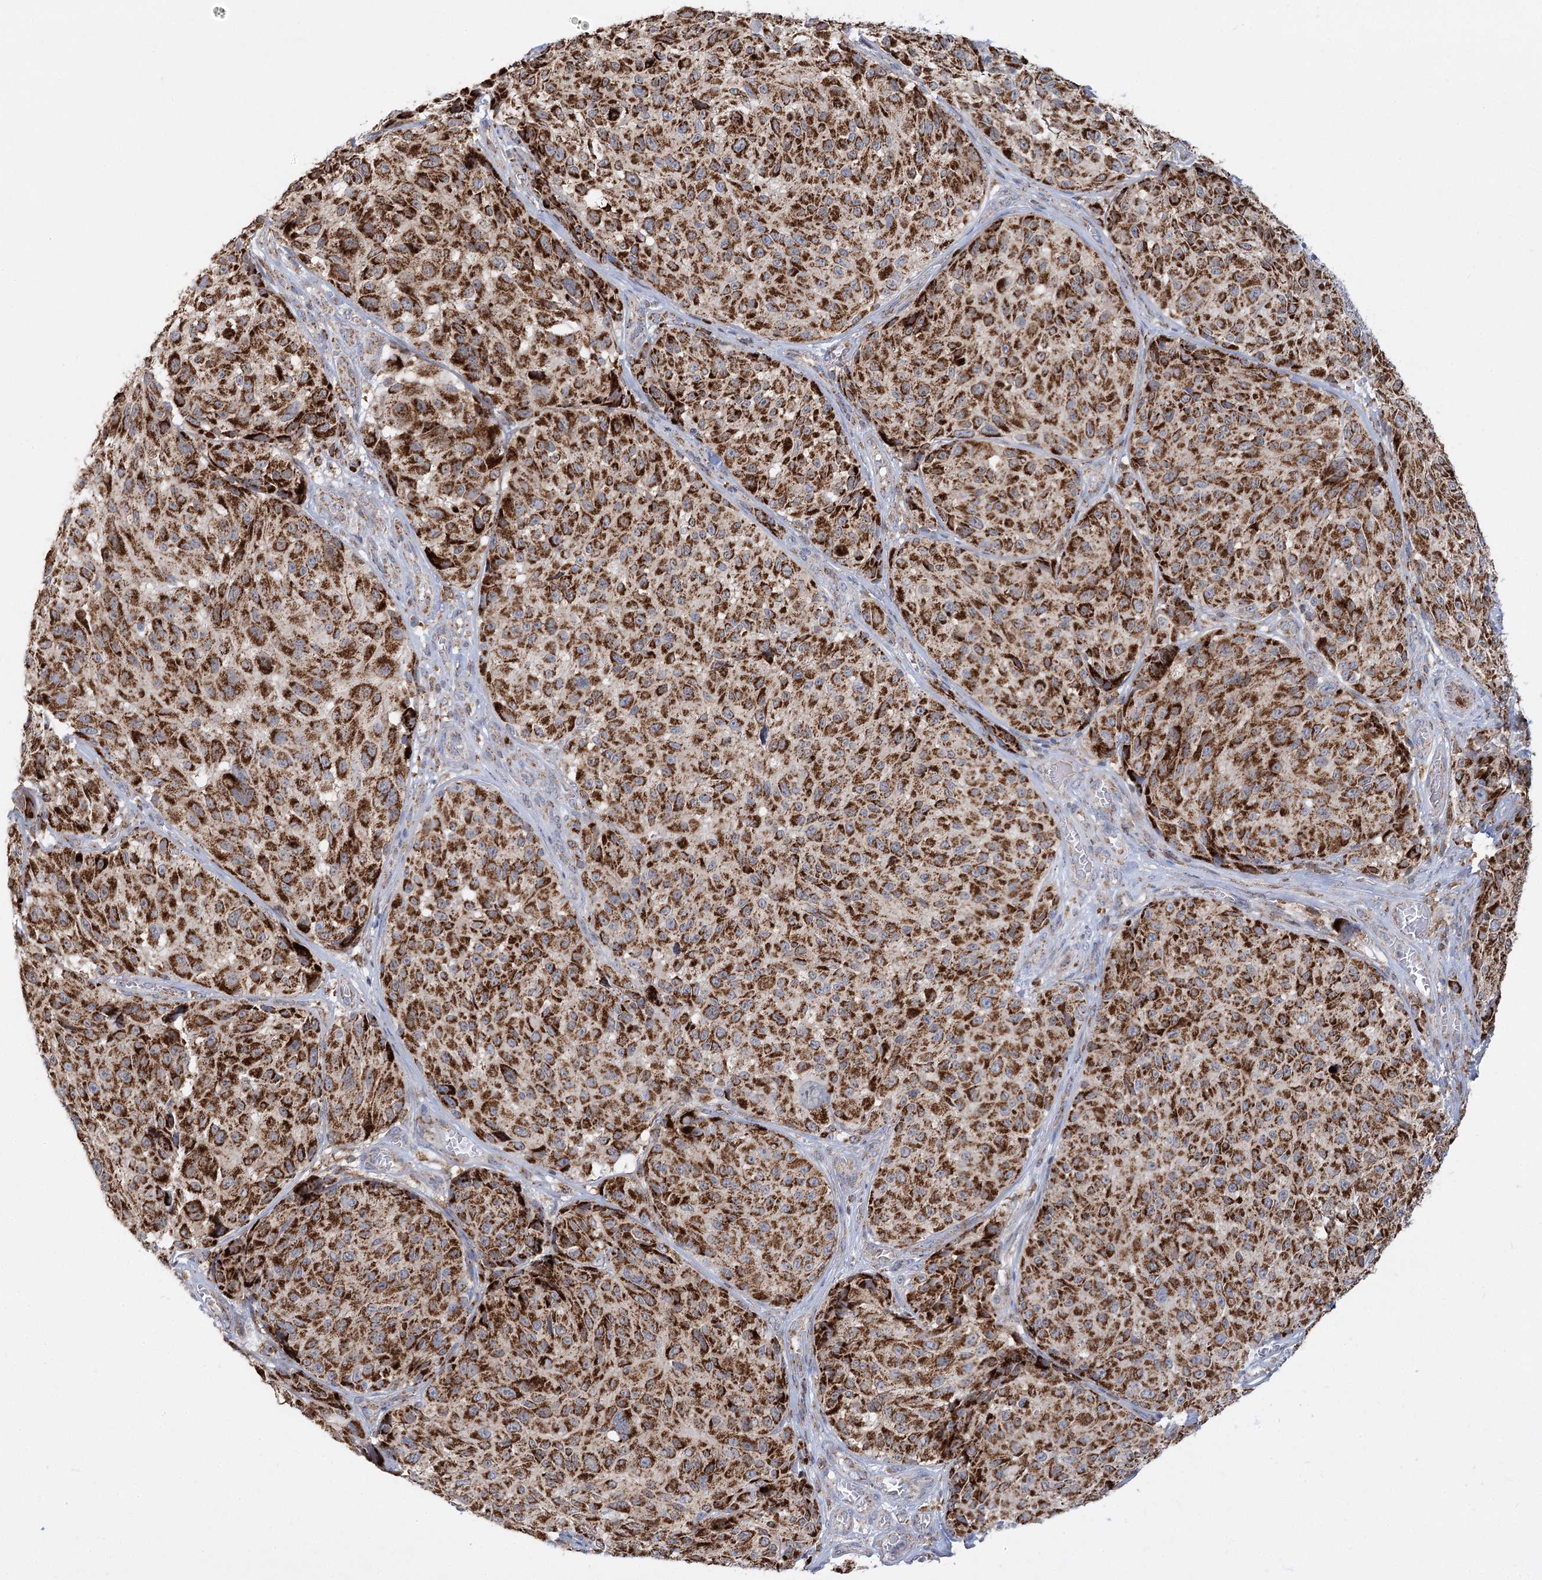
{"staining": {"intensity": "strong", "quantity": ">75%", "location": "cytoplasmic/membranous"}, "tissue": "melanoma", "cell_type": "Tumor cells", "image_type": "cancer", "snomed": [{"axis": "morphology", "description": "Malignant melanoma, NOS"}, {"axis": "topography", "description": "Skin"}], "caption": "High-magnification brightfield microscopy of malignant melanoma stained with DAB (brown) and counterstained with hematoxylin (blue). tumor cells exhibit strong cytoplasmic/membranous positivity is seen in about>75% of cells.", "gene": "TAS1R1", "patient": {"sex": "male", "age": 83}}